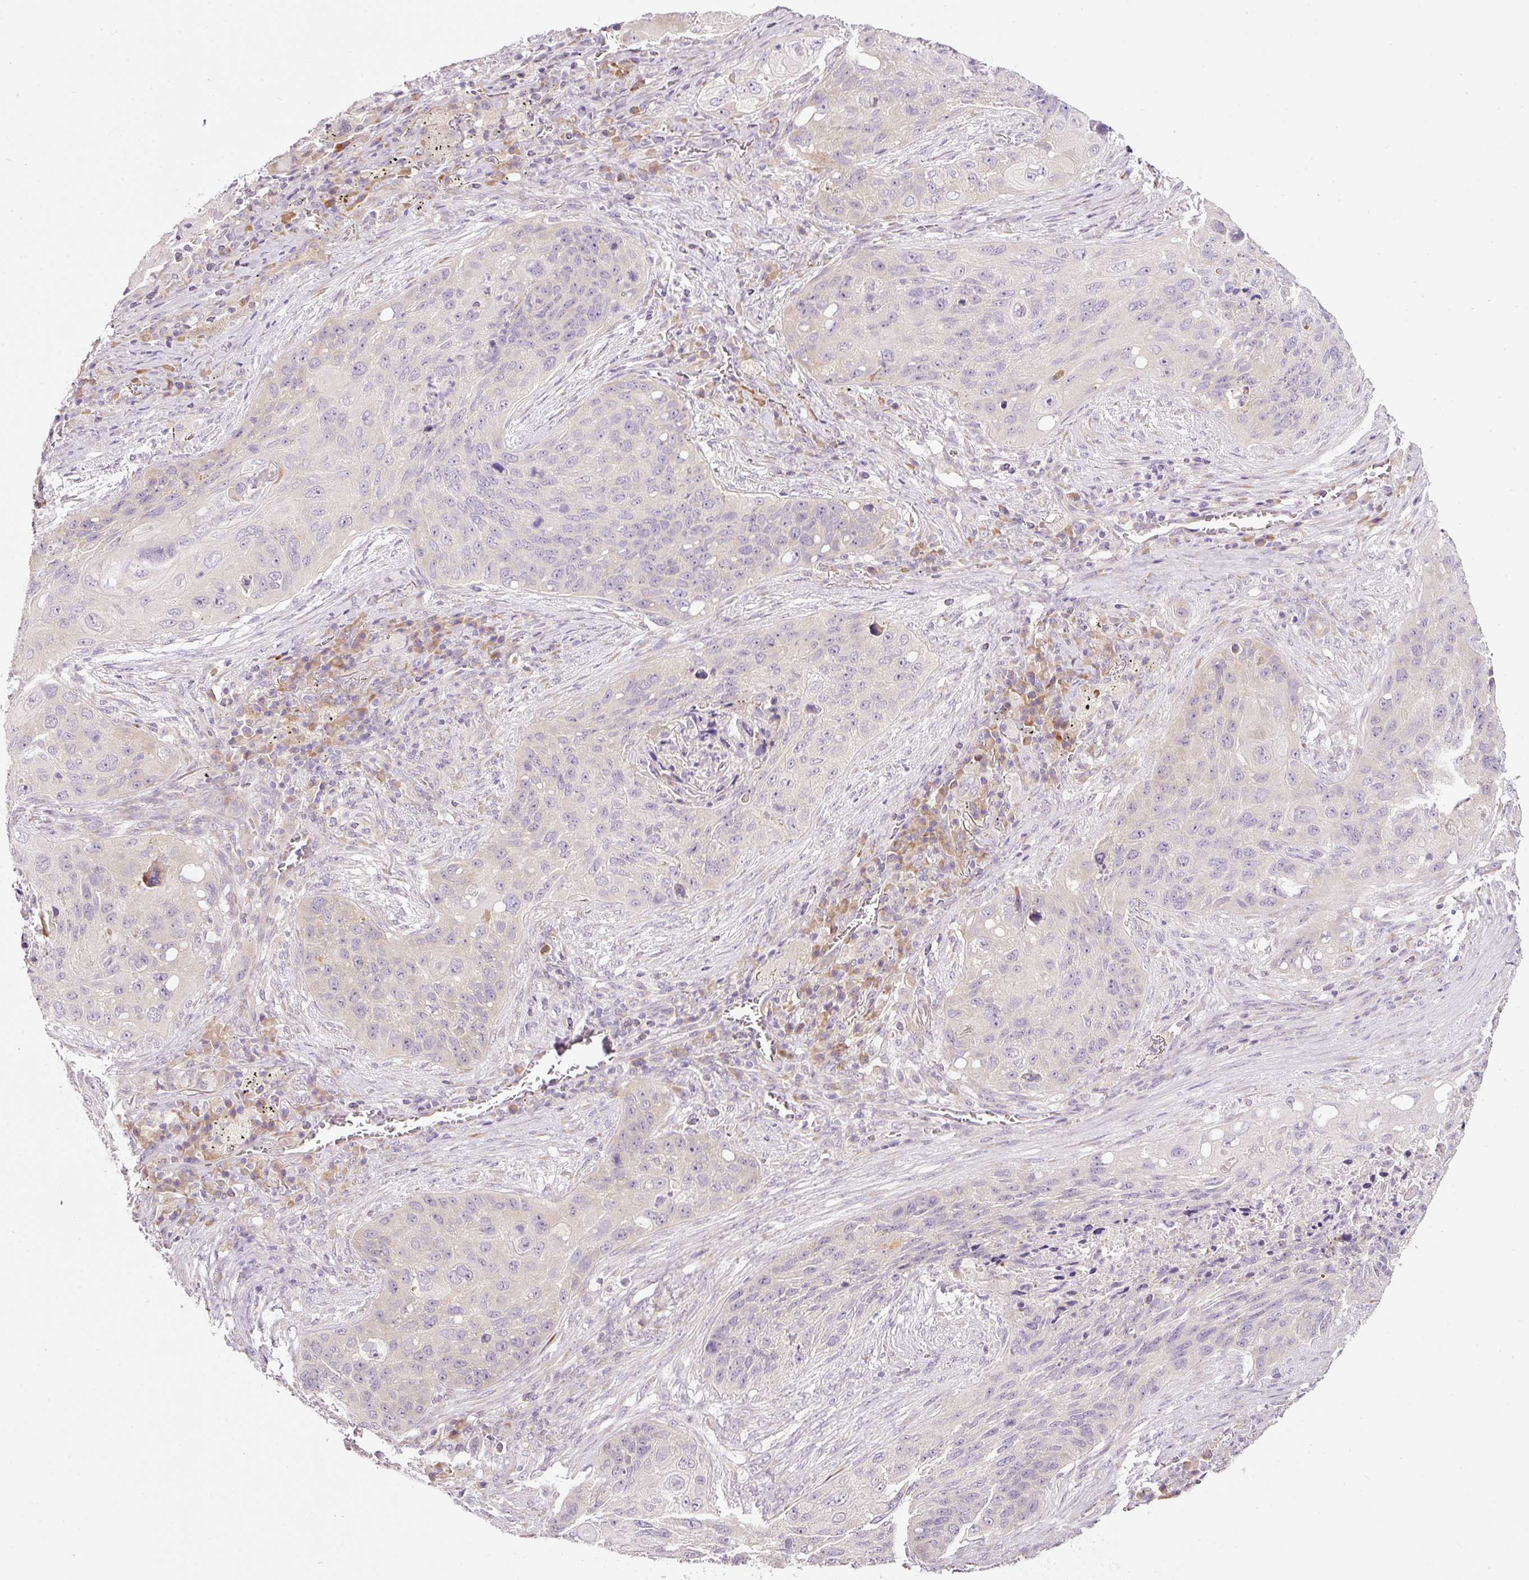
{"staining": {"intensity": "negative", "quantity": "none", "location": "none"}, "tissue": "lung cancer", "cell_type": "Tumor cells", "image_type": "cancer", "snomed": [{"axis": "morphology", "description": "Squamous cell carcinoma, NOS"}, {"axis": "topography", "description": "Lung"}], "caption": "Immunohistochemical staining of lung cancer (squamous cell carcinoma) shows no significant positivity in tumor cells.", "gene": "RSPO2", "patient": {"sex": "female", "age": 63}}